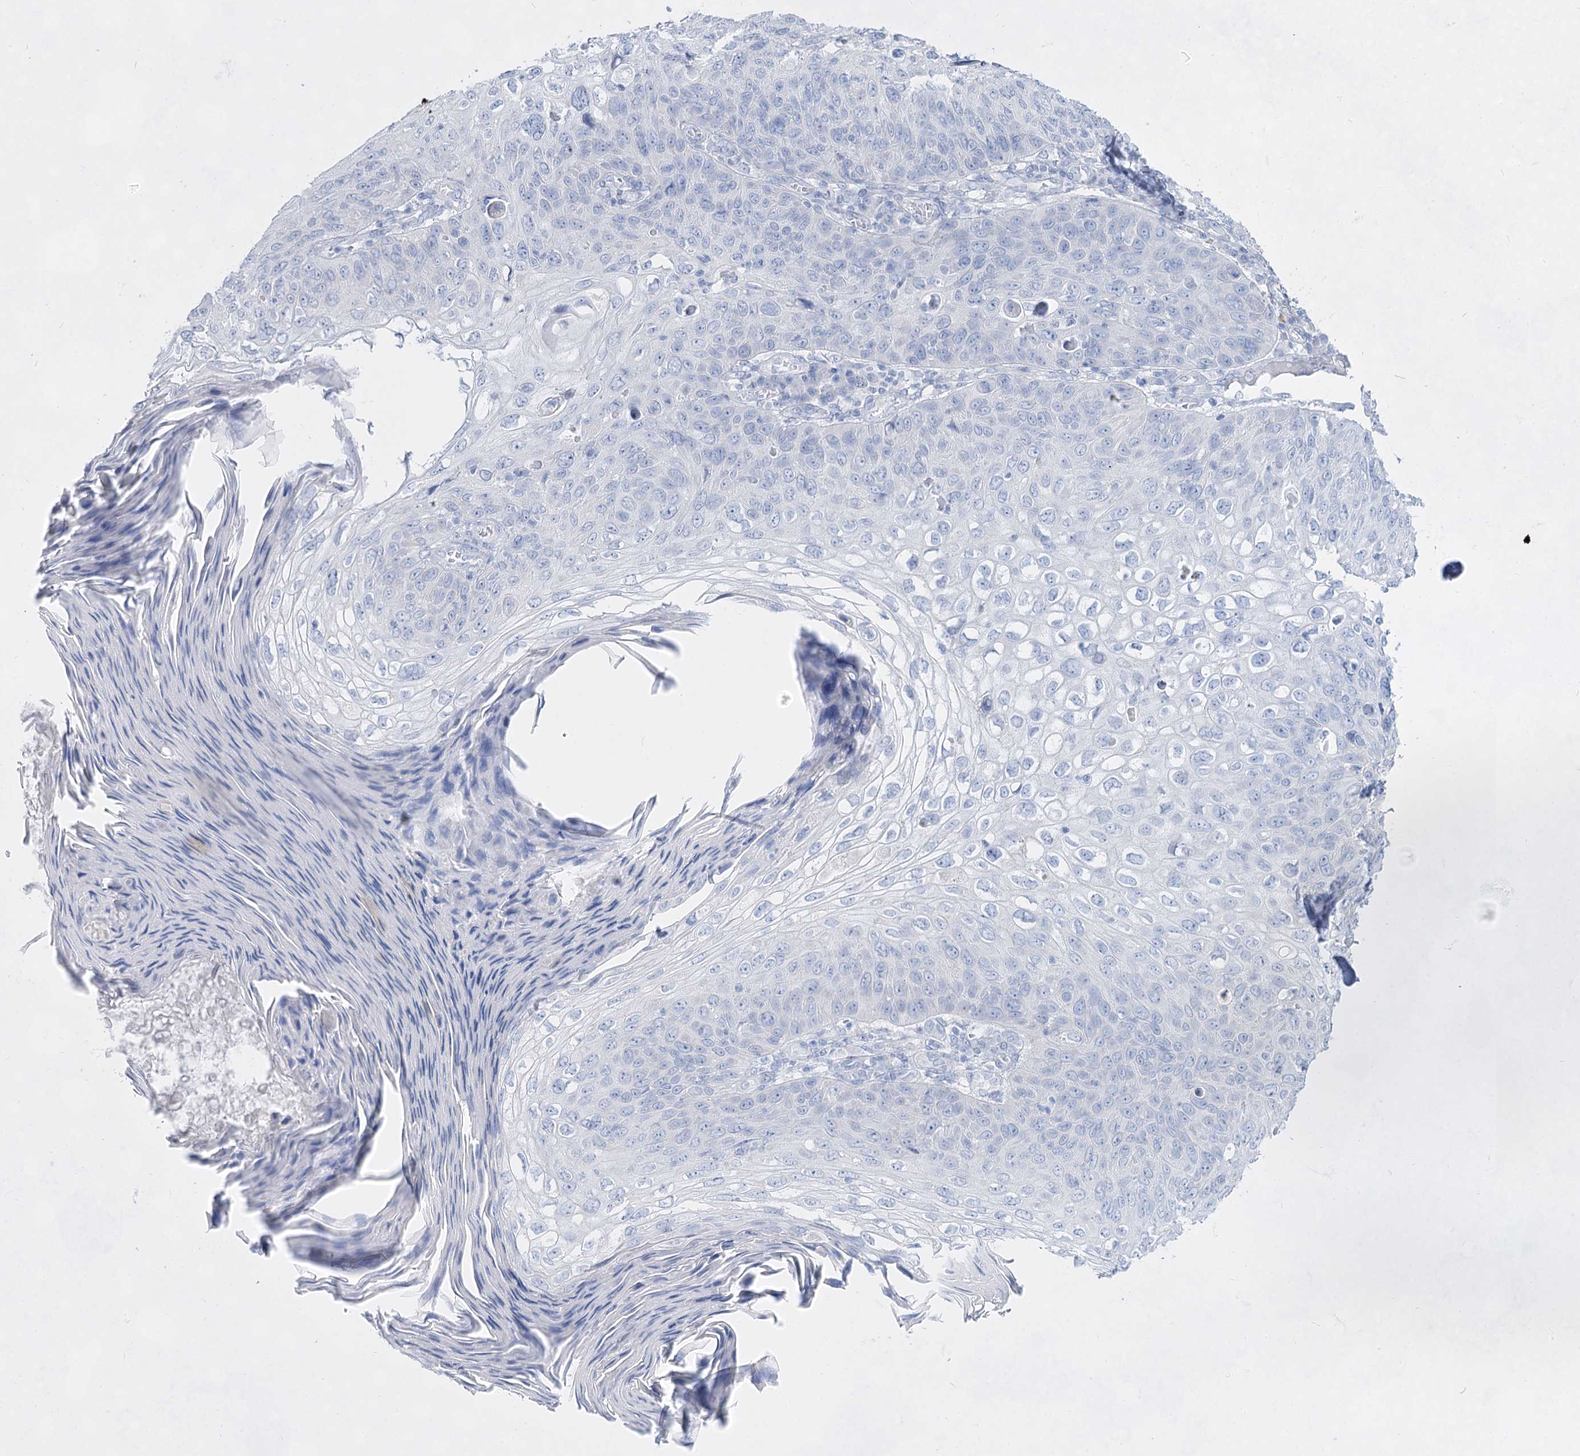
{"staining": {"intensity": "negative", "quantity": "none", "location": "none"}, "tissue": "skin cancer", "cell_type": "Tumor cells", "image_type": "cancer", "snomed": [{"axis": "morphology", "description": "Squamous cell carcinoma, NOS"}, {"axis": "topography", "description": "Skin"}], "caption": "Protein analysis of skin squamous cell carcinoma reveals no significant positivity in tumor cells.", "gene": "ACRV1", "patient": {"sex": "female", "age": 90}}